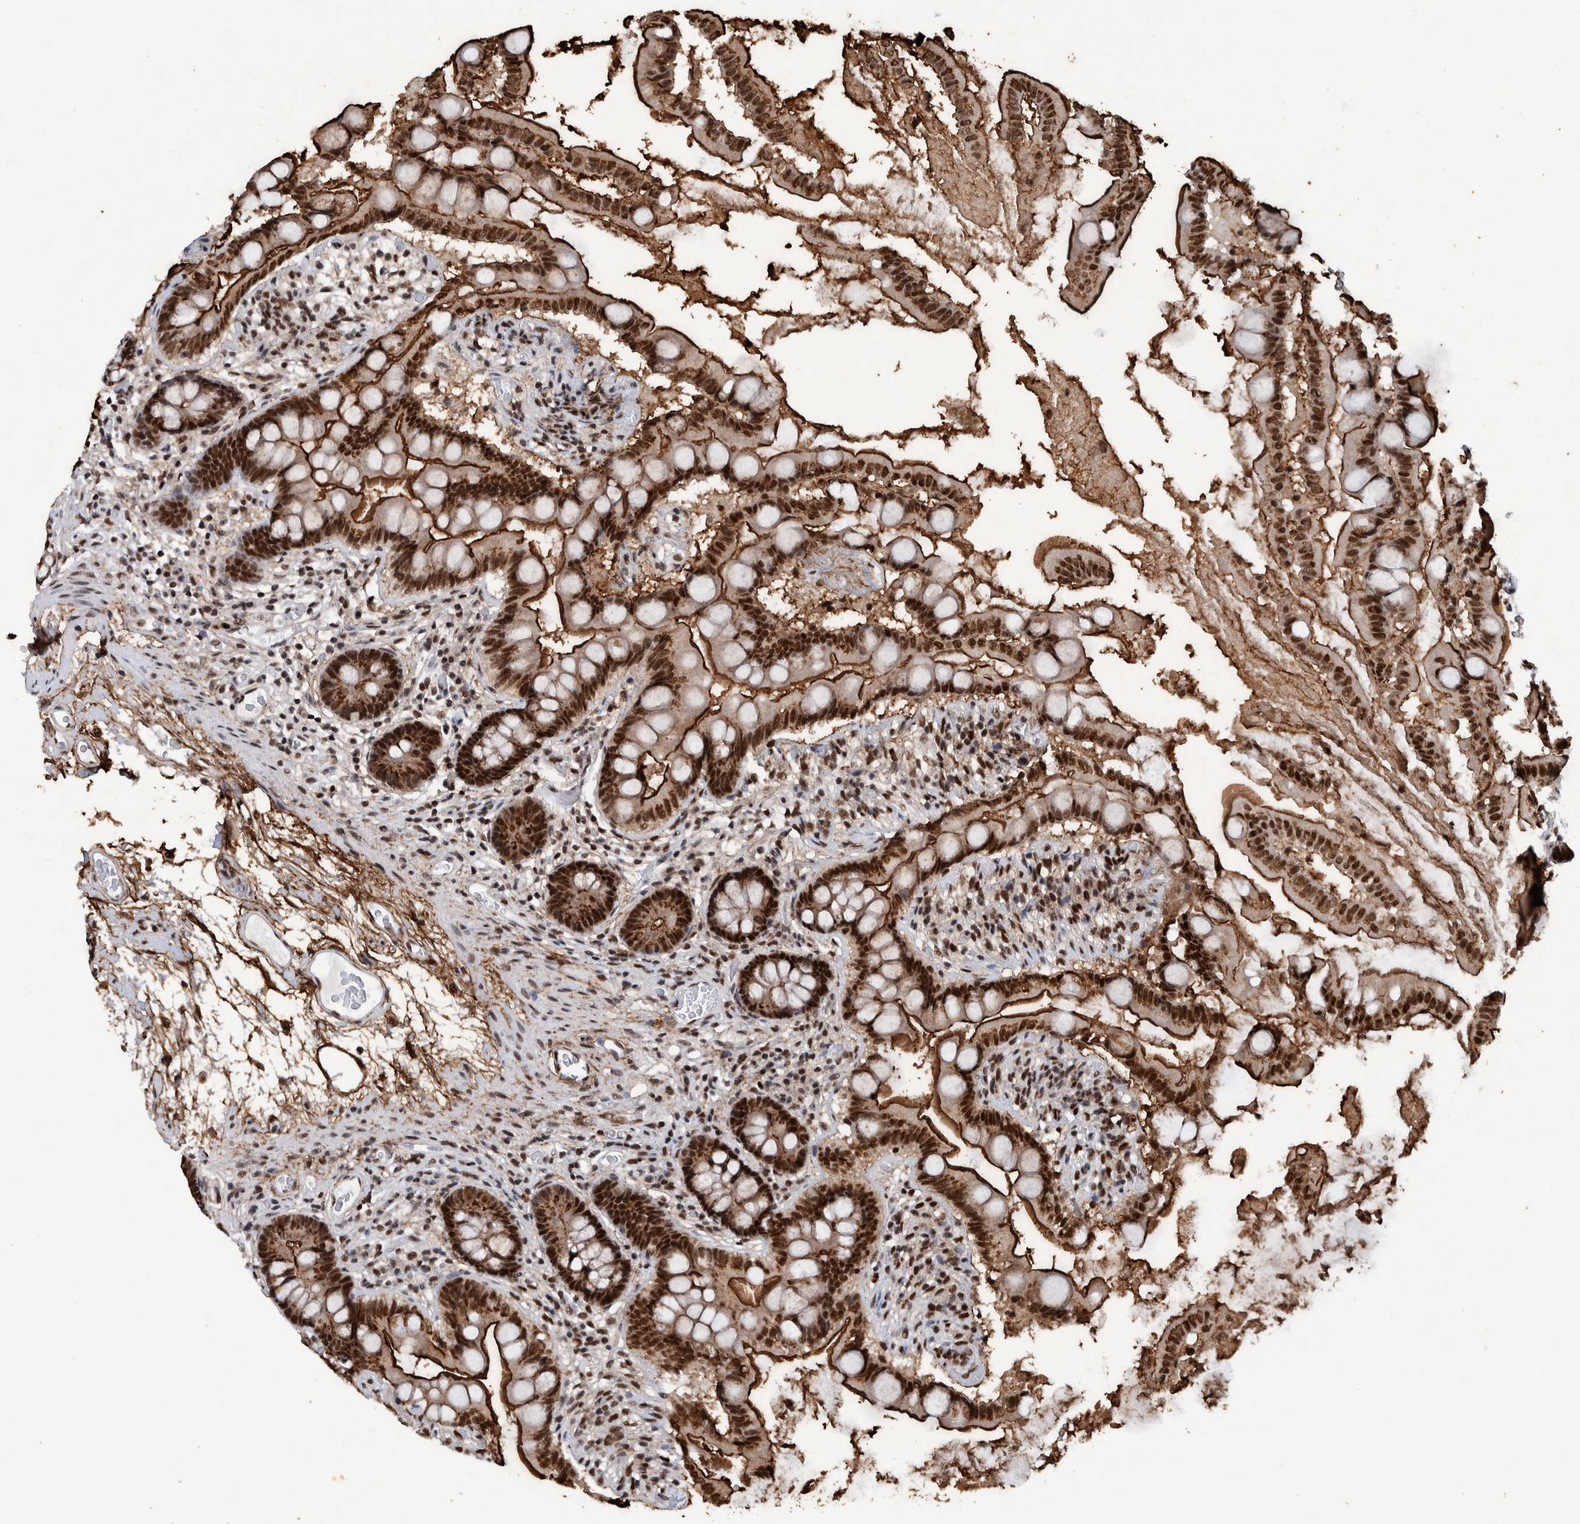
{"staining": {"intensity": "strong", "quantity": ">75%", "location": "cytoplasmic/membranous,nuclear"}, "tissue": "small intestine", "cell_type": "Glandular cells", "image_type": "normal", "snomed": [{"axis": "morphology", "description": "Normal tissue, NOS"}, {"axis": "topography", "description": "Small intestine"}], "caption": "The photomicrograph exhibits staining of benign small intestine, revealing strong cytoplasmic/membranous,nuclear protein positivity (brown color) within glandular cells. Immunohistochemistry (ihc) stains the protein of interest in brown and the nuclei are stained blue.", "gene": "TAF10", "patient": {"sex": "female", "age": 56}}